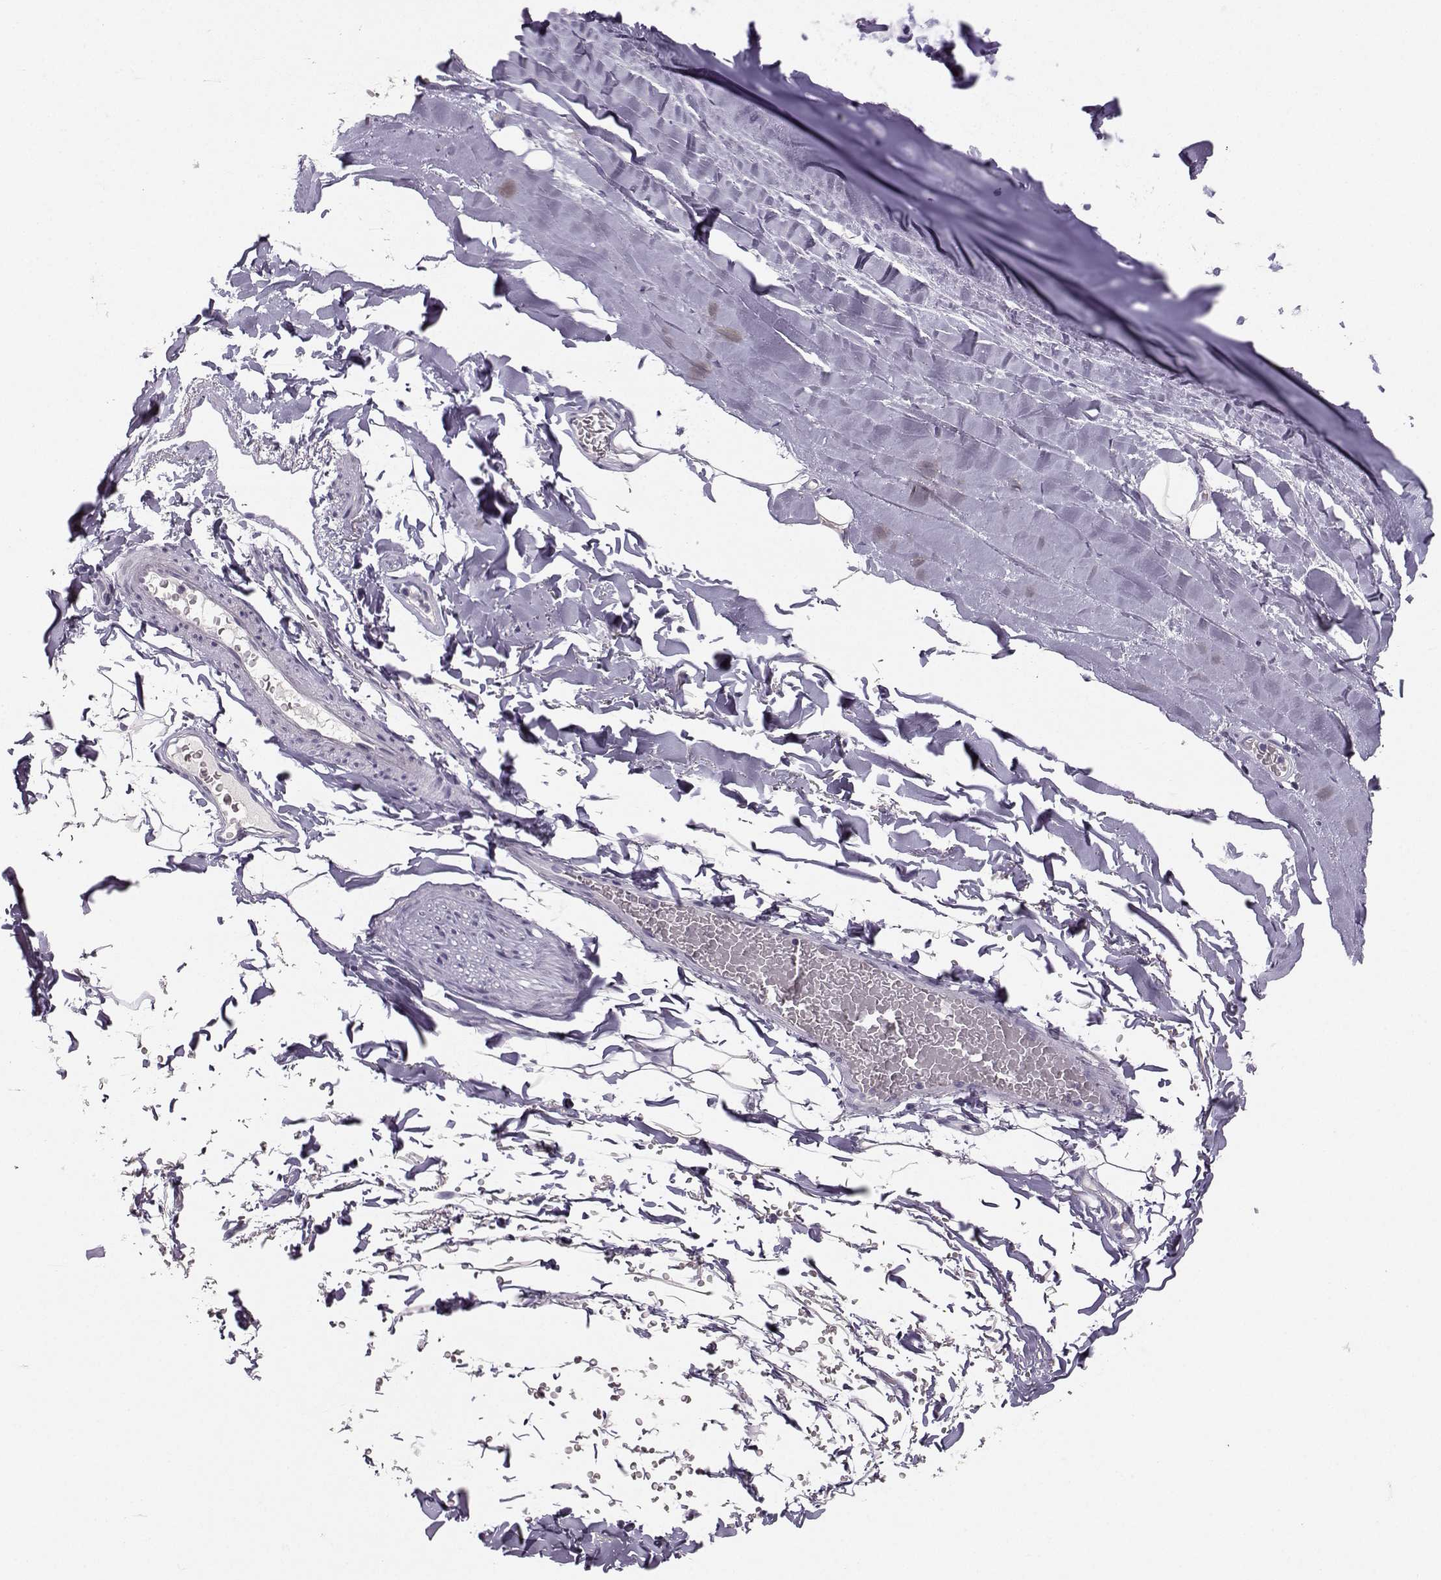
{"staining": {"intensity": "negative", "quantity": "none", "location": "none"}, "tissue": "soft tissue", "cell_type": "Chondrocytes", "image_type": "normal", "snomed": [{"axis": "morphology", "description": "Normal tissue, NOS"}, {"axis": "topography", "description": "Lymph node"}, {"axis": "topography", "description": "Bronchus"}], "caption": "High power microscopy histopathology image of an immunohistochemistry (IHC) image of unremarkable soft tissue, revealing no significant staining in chondrocytes.", "gene": "PKP2", "patient": {"sex": "female", "age": 70}}